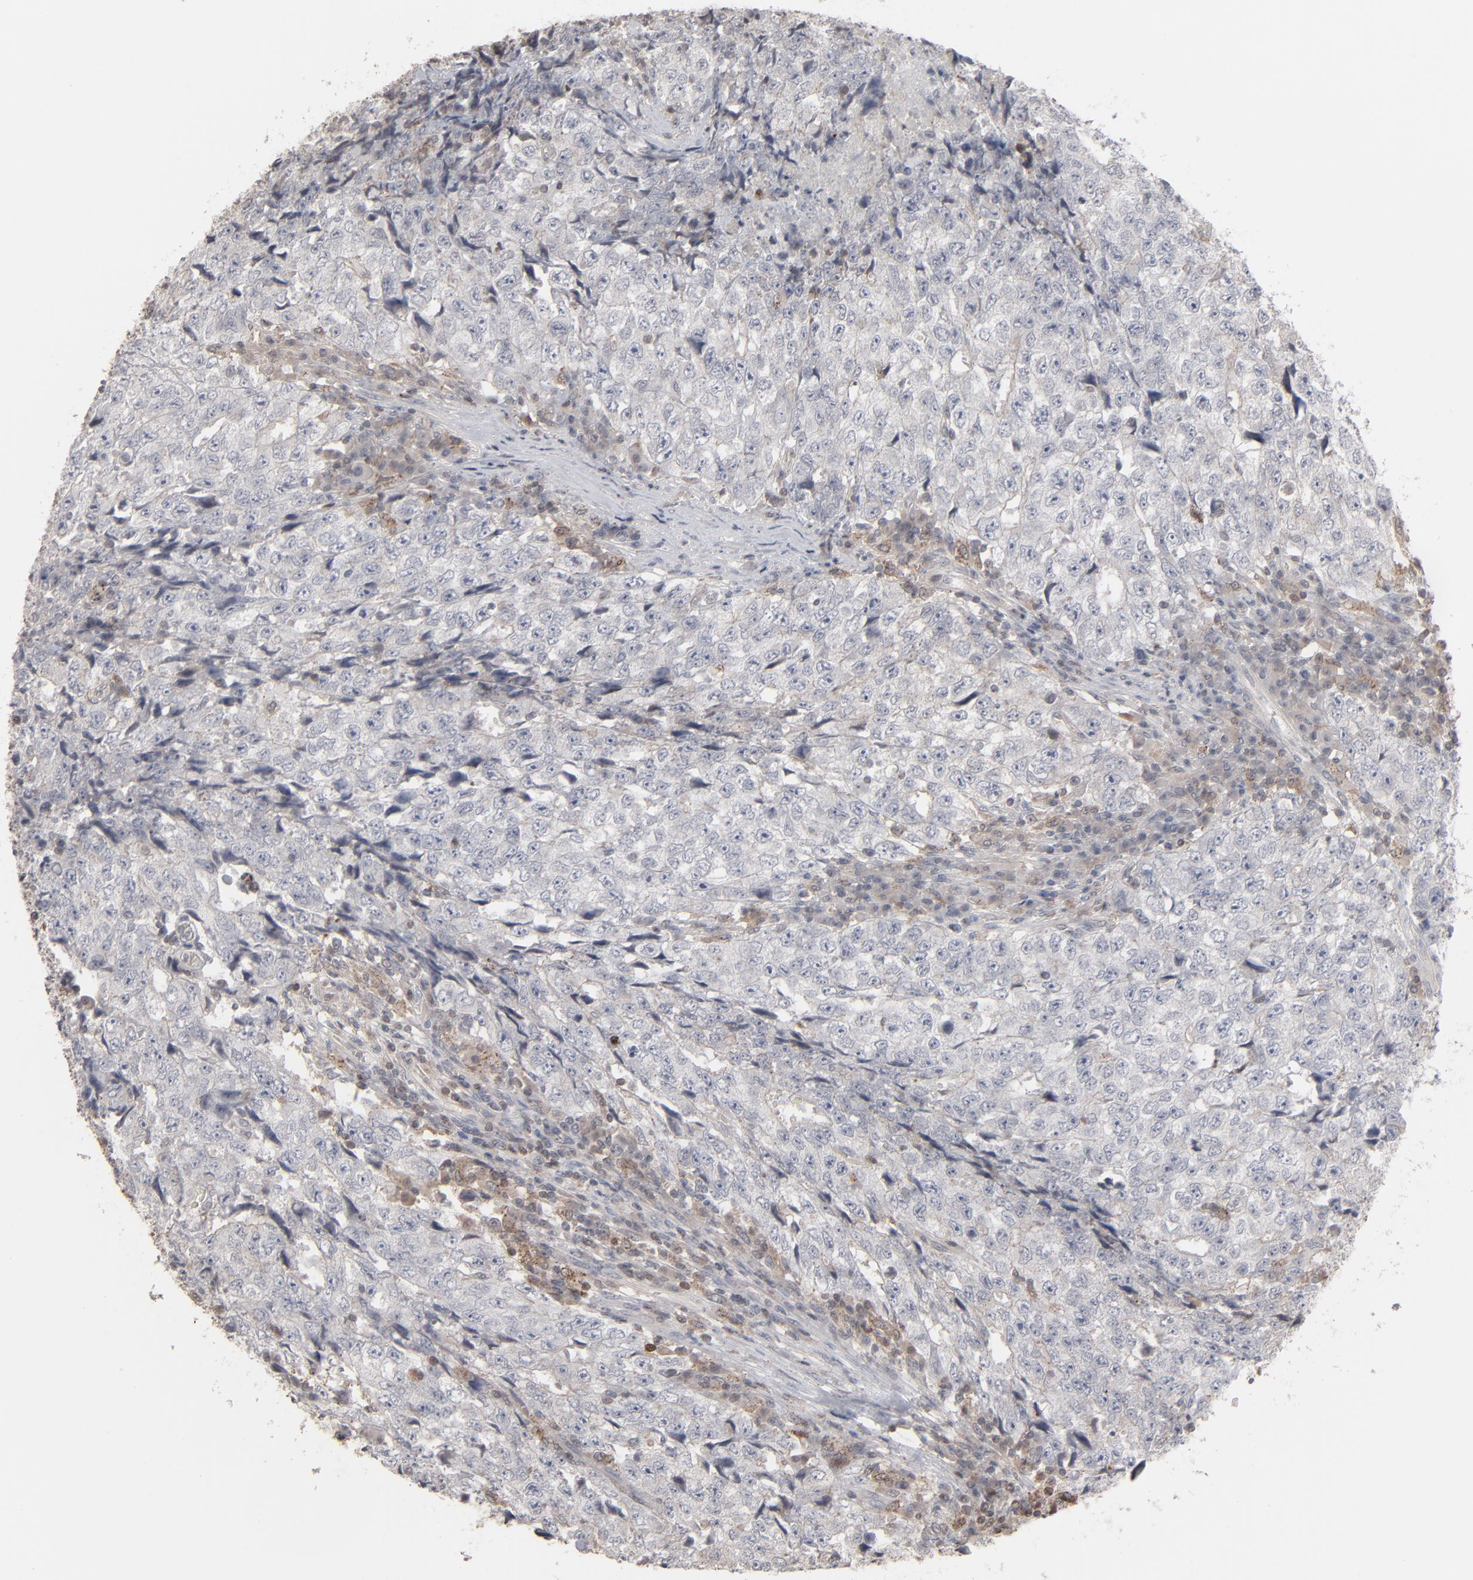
{"staining": {"intensity": "weak", "quantity": "25%-75%", "location": "cytoplasmic/membranous"}, "tissue": "testis cancer", "cell_type": "Tumor cells", "image_type": "cancer", "snomed": [{"axis": "morphology", "description": "Necrosis, NOS"}, {"axis": "morphology", "description": "Carcinoma, Embryonal, NOS"}, {"axis": "topography", "description": "Testis"}], "caption": "Testis cancer (embryonal carcinoma) was stained to show a protein in brown. There is low levels of weak cytoplasmic/membranous expression in about 25%-75% of tumor cells. Using DAB (brown) and hematoxylin (blue) stains, captured at high magnification using brightfield microscopy.", "gene": "STAT4", "patient": {"sex": "male", "age": 19}}